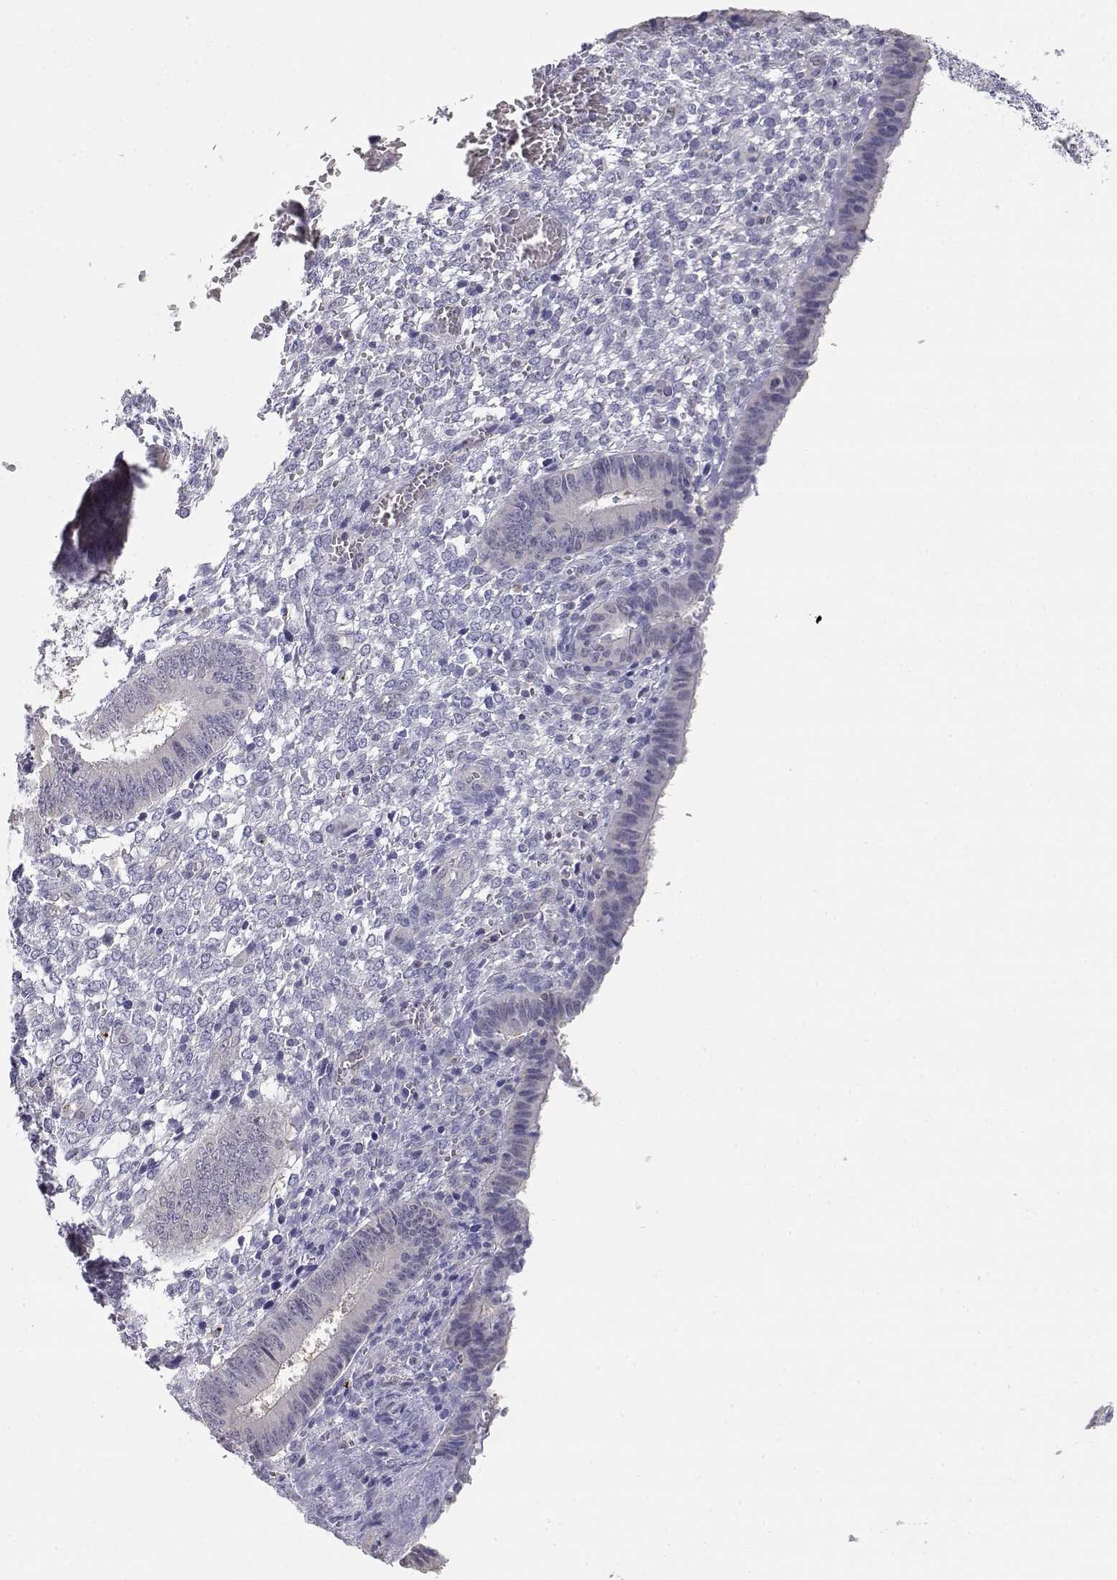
{"staining": {"intensity": "negative", "quantity": "none", "location": "none"}, "tissue": "endometrium", "cell_type": "Cells in endometrial stroma", "image_type": "normal", "snomed": [{"axis": "morphology", "description": "Normal tissue, NOS"}, {"axis": "topography", "description": "Endometrium"}], "caption": "This is a histopathology image of immunohistochemistry (IHC) staining of unremarkable endometrium, which shows no expression in cells in endometrial stroma.", "gene": "ADA", "patient": {"sex": "female", "age": 42}}